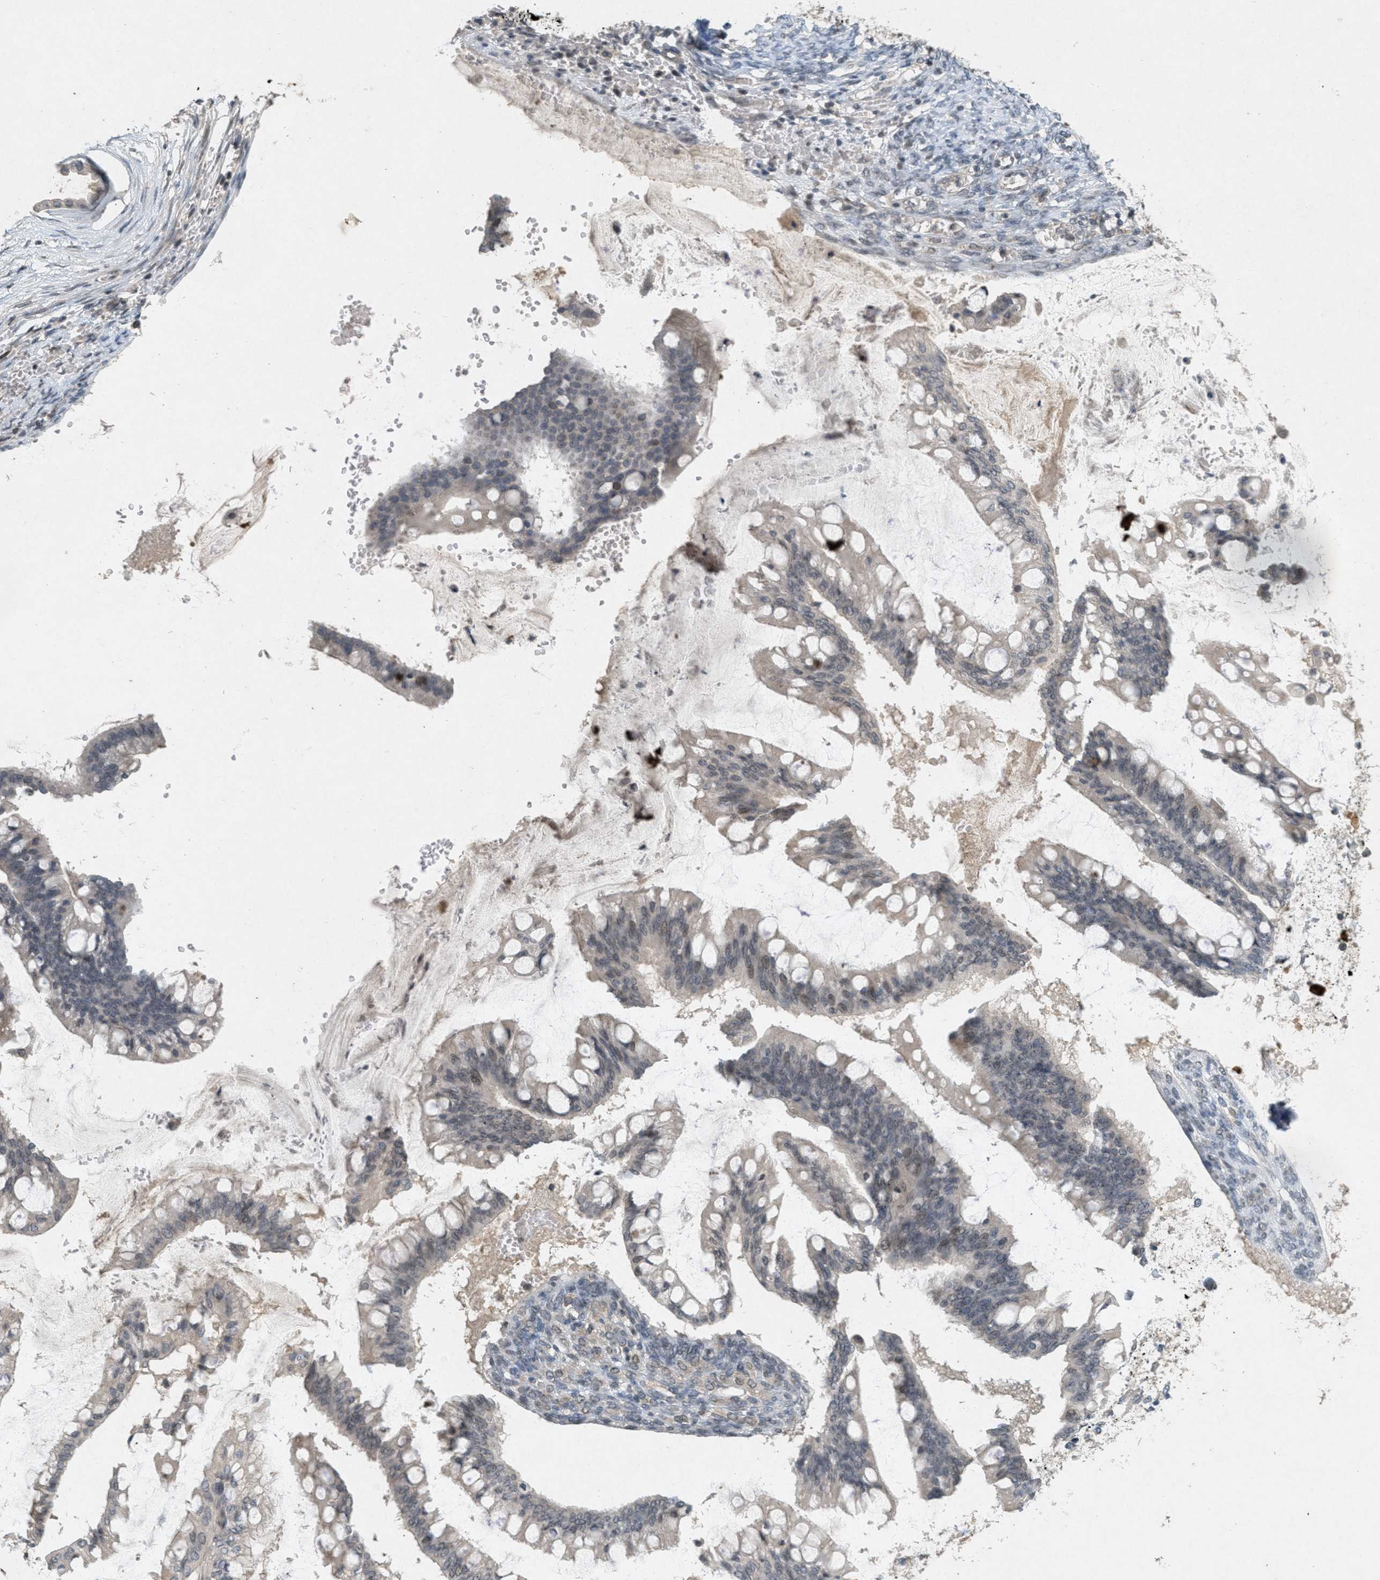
{"staining": {"intensity": "weak", "quantity": "<25%", "location": "nuclear"}, "tissue": "ovarian cancer", "cell_type": "Tumor cells", "image_type": "cancer", "snomed": [{"axis": "morphology", "description": "Cystadenocarcinoma, mucinous, NOS"}, {"axis": "topography", "description": "Ovary"}], "caption": "Tumor cells show no significant protein staining in ovarian cancer.", "gene": "ABHD6", "patient": {"sex": "female", "age": 73}}